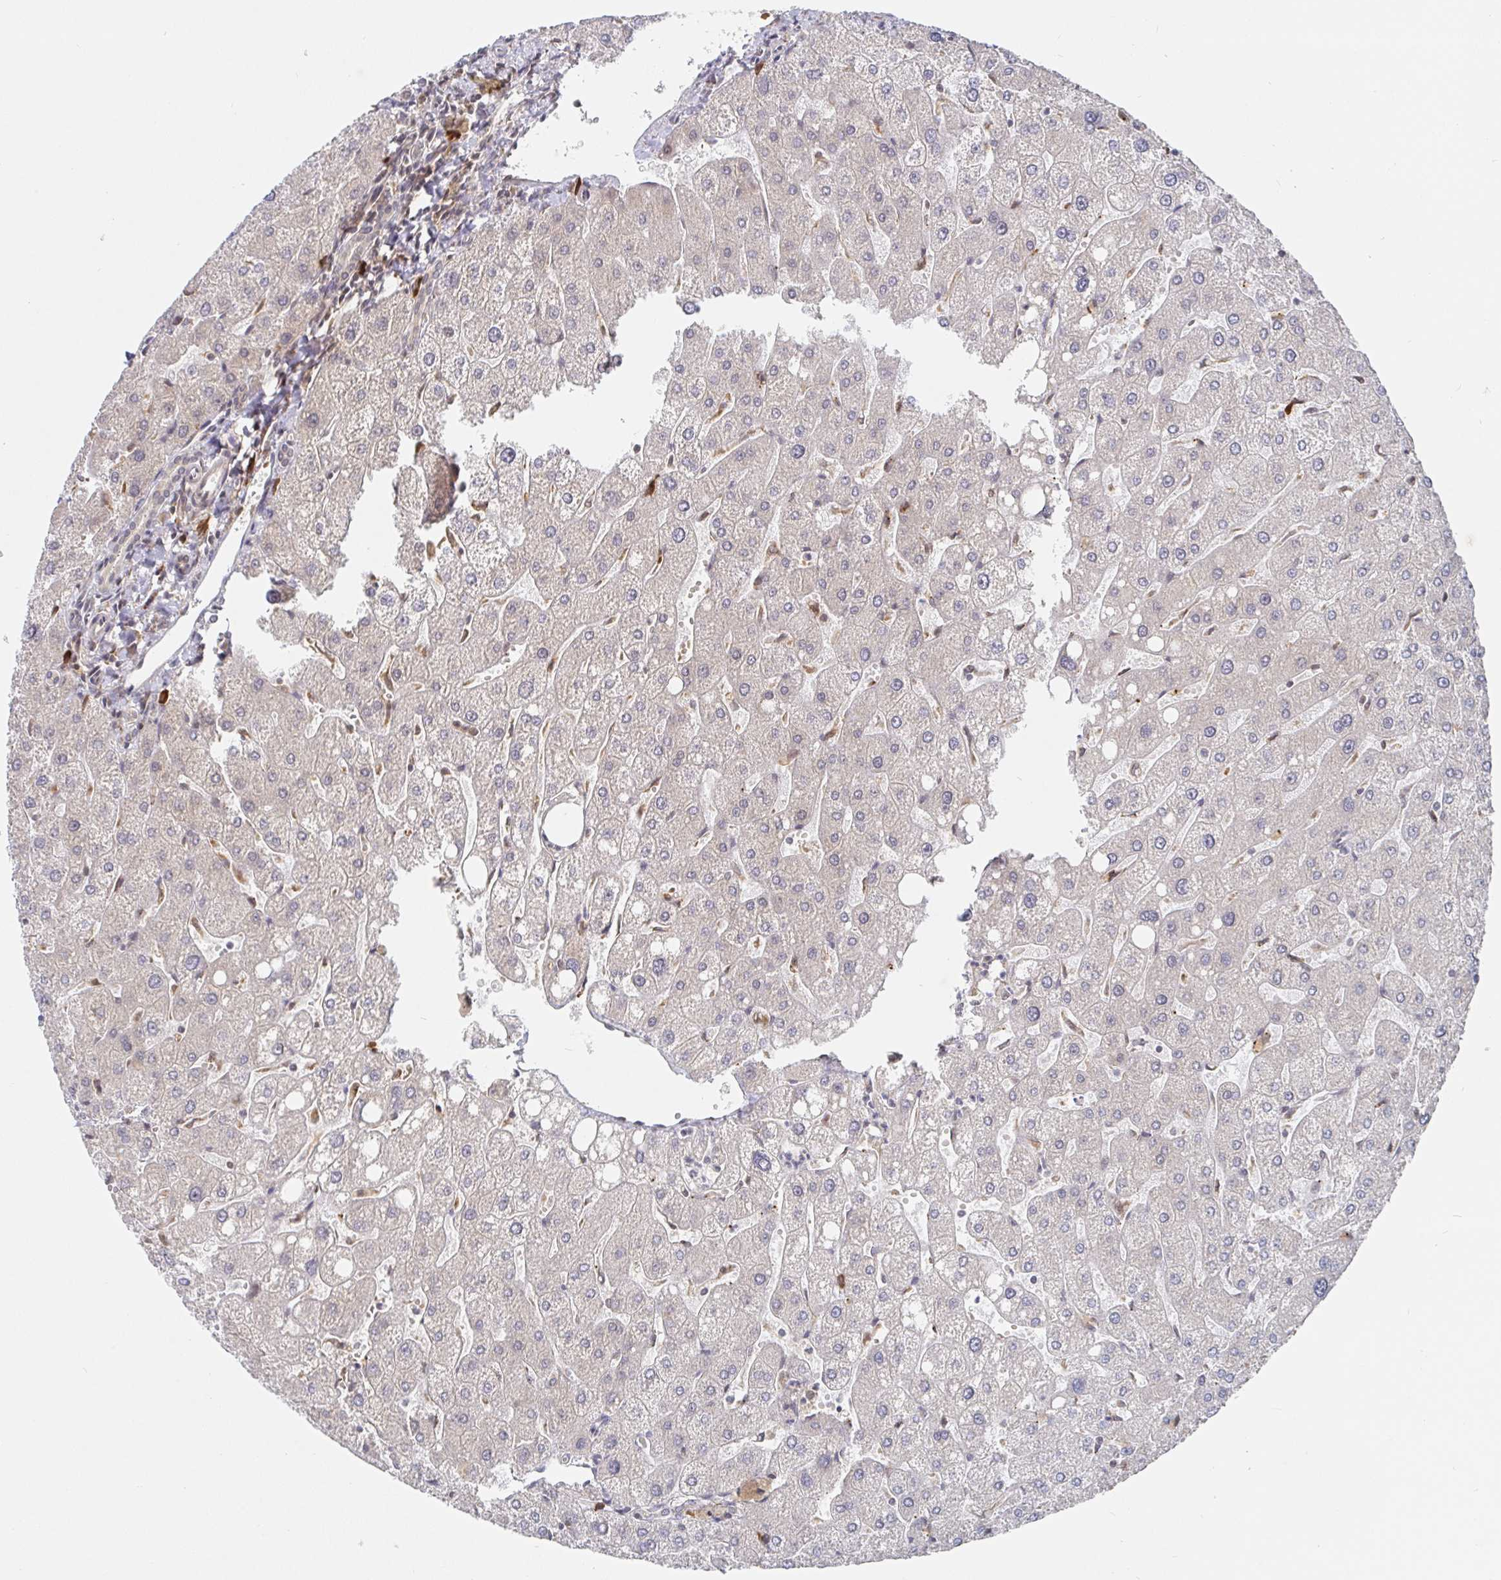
{"staining": {"intensity": "negative", "quantity": "none", "location": "none"}, "tissue": "liver", "cell_type": "Cholangiocytes", "image_type": "normal", "snomed": [{"axis": "morphology", "description": "Normal tissue, NOS"}, {"axis": "topography", "description": "Liver"}], "caption": "This is an immunohistochemistry (IHC) photomicrograph of unremarkable liver. There is no expression in cholangiocytes.", "gene": "ALG1L2", "patient": {"sex": "male", "age": 67}}